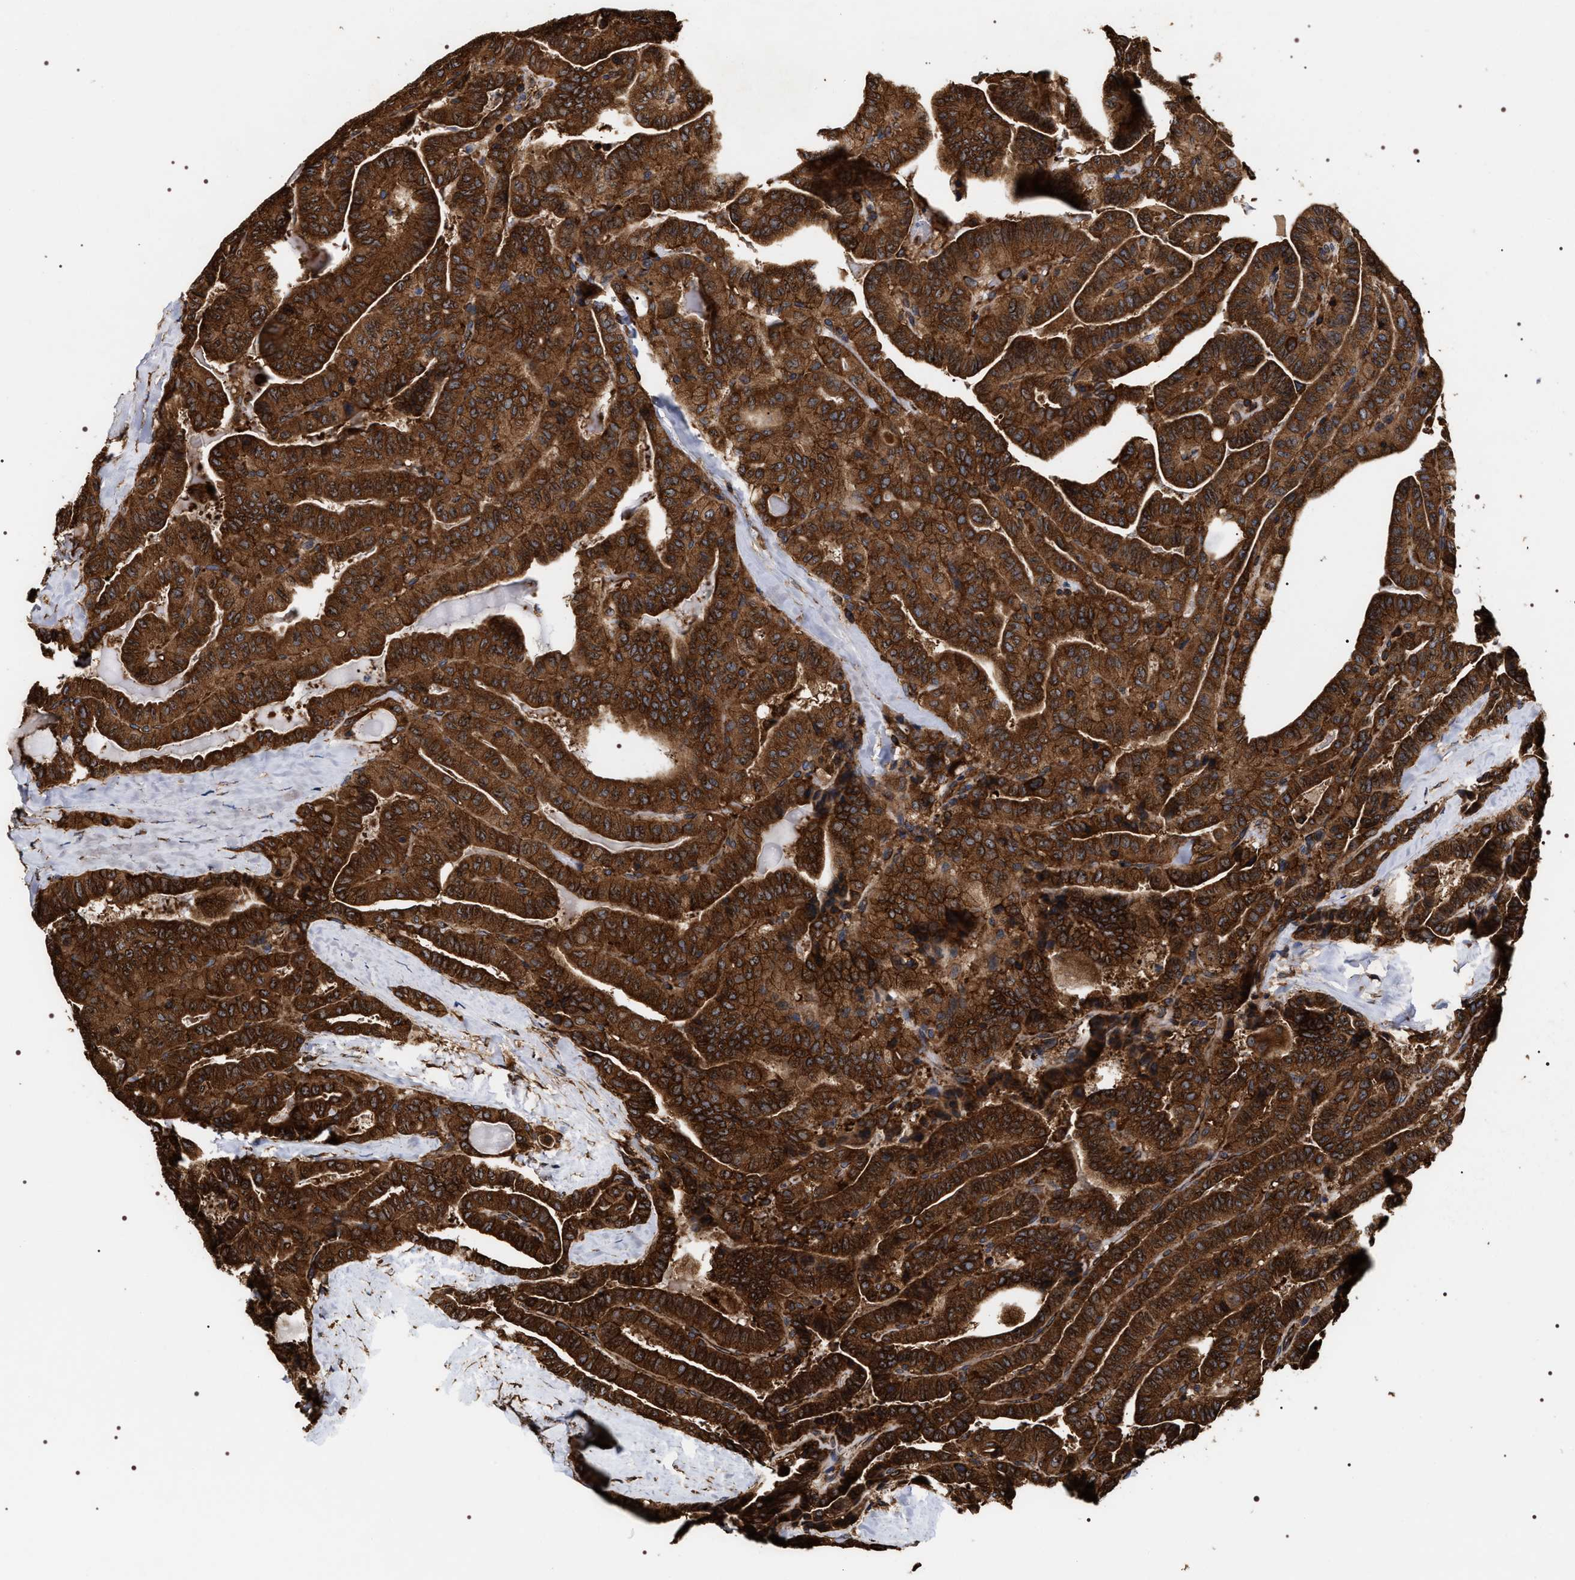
{"staining": {"intensity": "strong", "quantity": ">75%", "location": "cytoplasmic/membranous"}, "tissue": "thyroid cancer", "cell_type": "Tumor cells", "image_type": "cancer", "snomed": [{"axis": "morphology", "description": "Papillary adenocarcinoma, NOS"}, {"axis": "topography", "description": "Thyroid gland"}], "caption": "About >75% of tumor cells in thyroid cancer (papillary adenocarcinoma) demonstrate strong cytoplasmic/membranous protein positivity as visualized by brown immunohistochemical staining.", "gene": "SERBP1", "patient": {"sex": "male", "age": 77}}